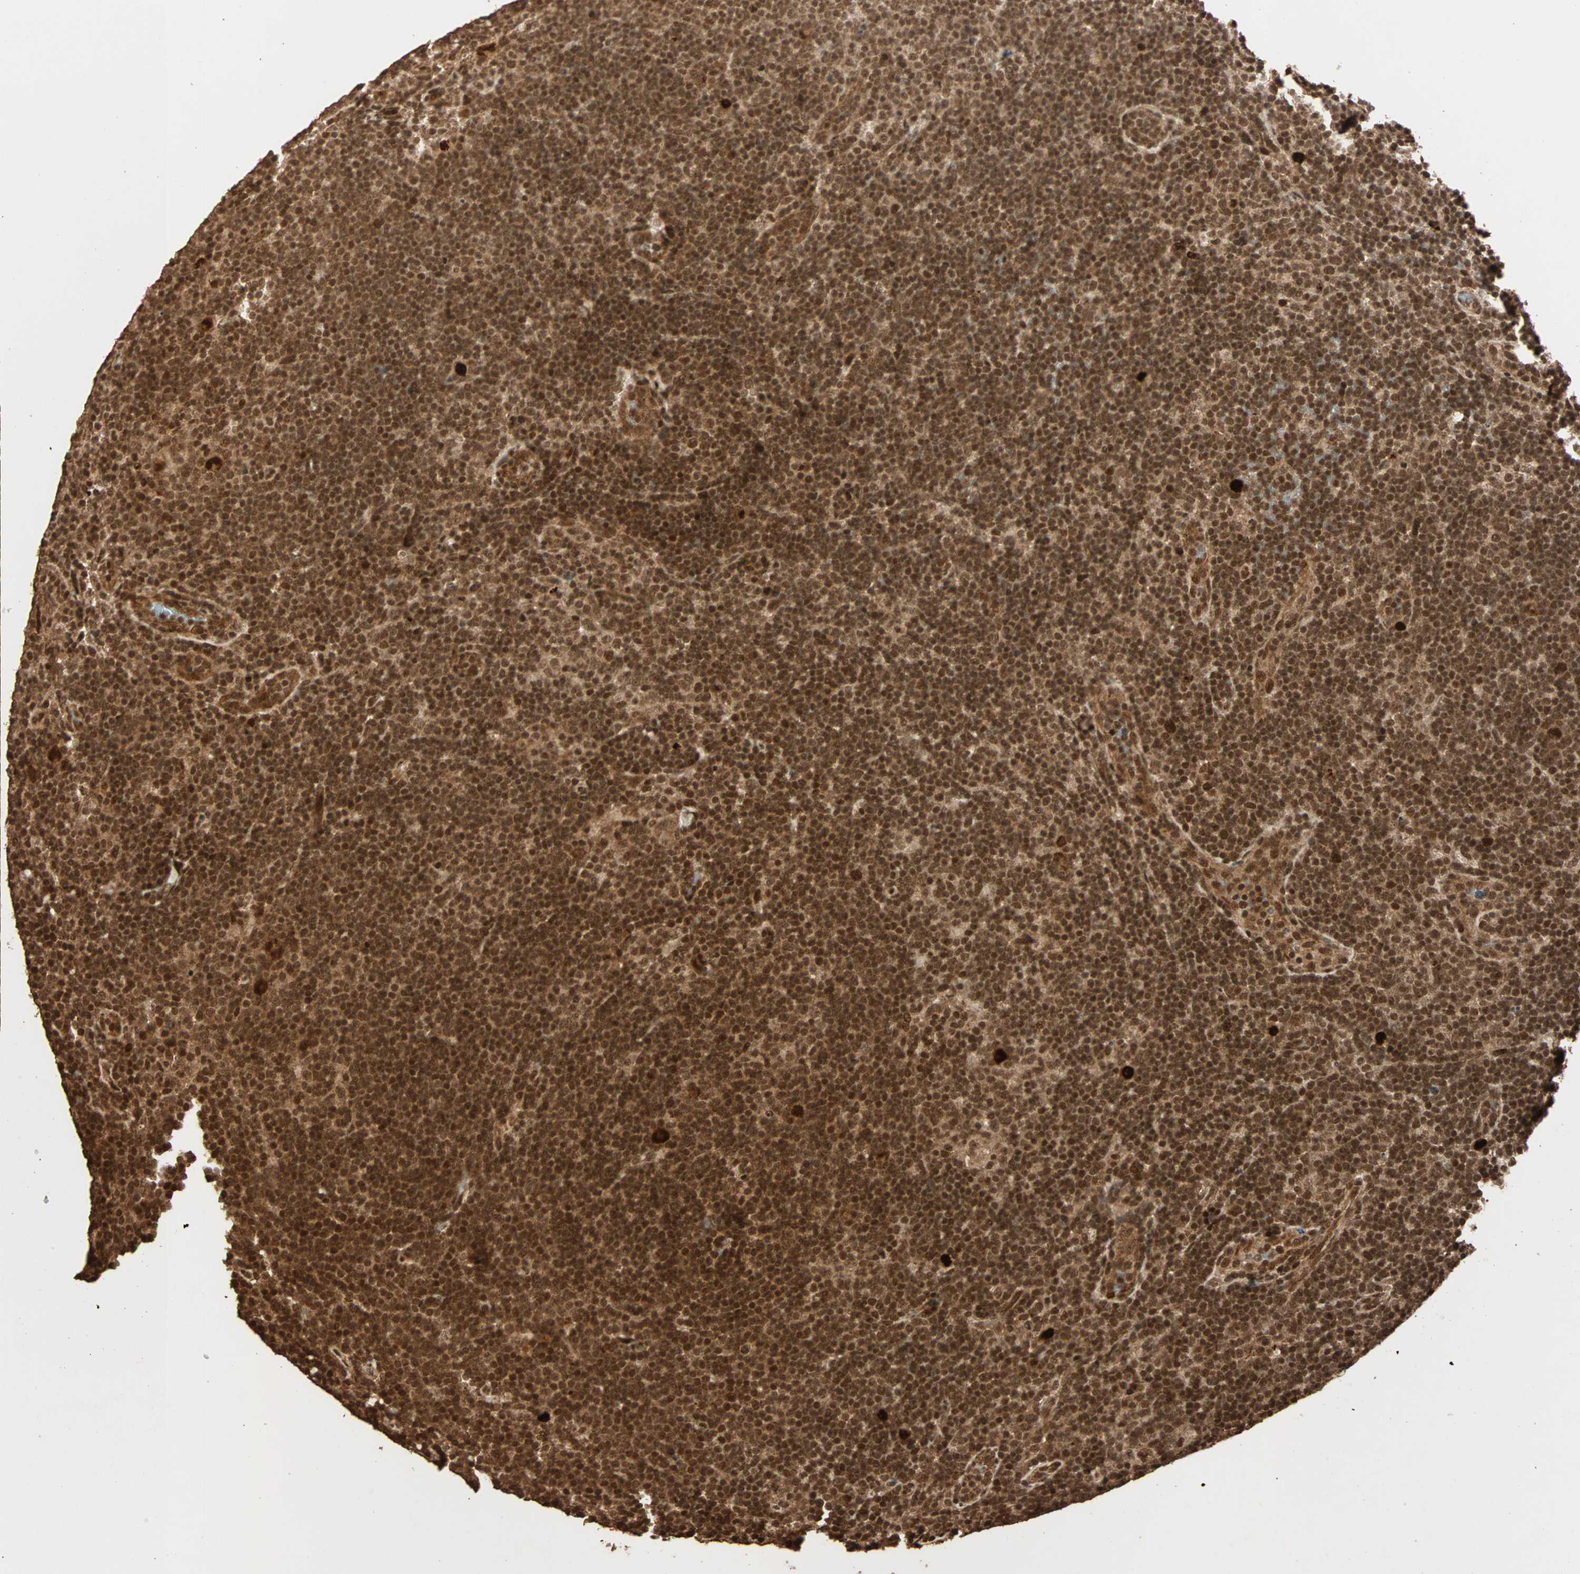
{"staining": {"intensity": "strong", "quantity": ">75%", "location": "nuclear"}, "tissue": "lymphoma", "cell_type": "Tumor cells", "image_type": "cancer", "snomed": [{"axis": "morphology", "description": "Hodgkin's disease, NOS"}, {"axis": "topography", "description": "Lymph node"}], "caption": "Immunohistochemistry image of neoplastic tissue: lymphoma stained using immunohistochemistry (IHC) displays high levels of strong protein expression localized specifically in the nuclear of tumor cells, appearing as a nuclear brown color.", "gene": "ALKBH5", "patient": {"sex": "female", "age": 57}}